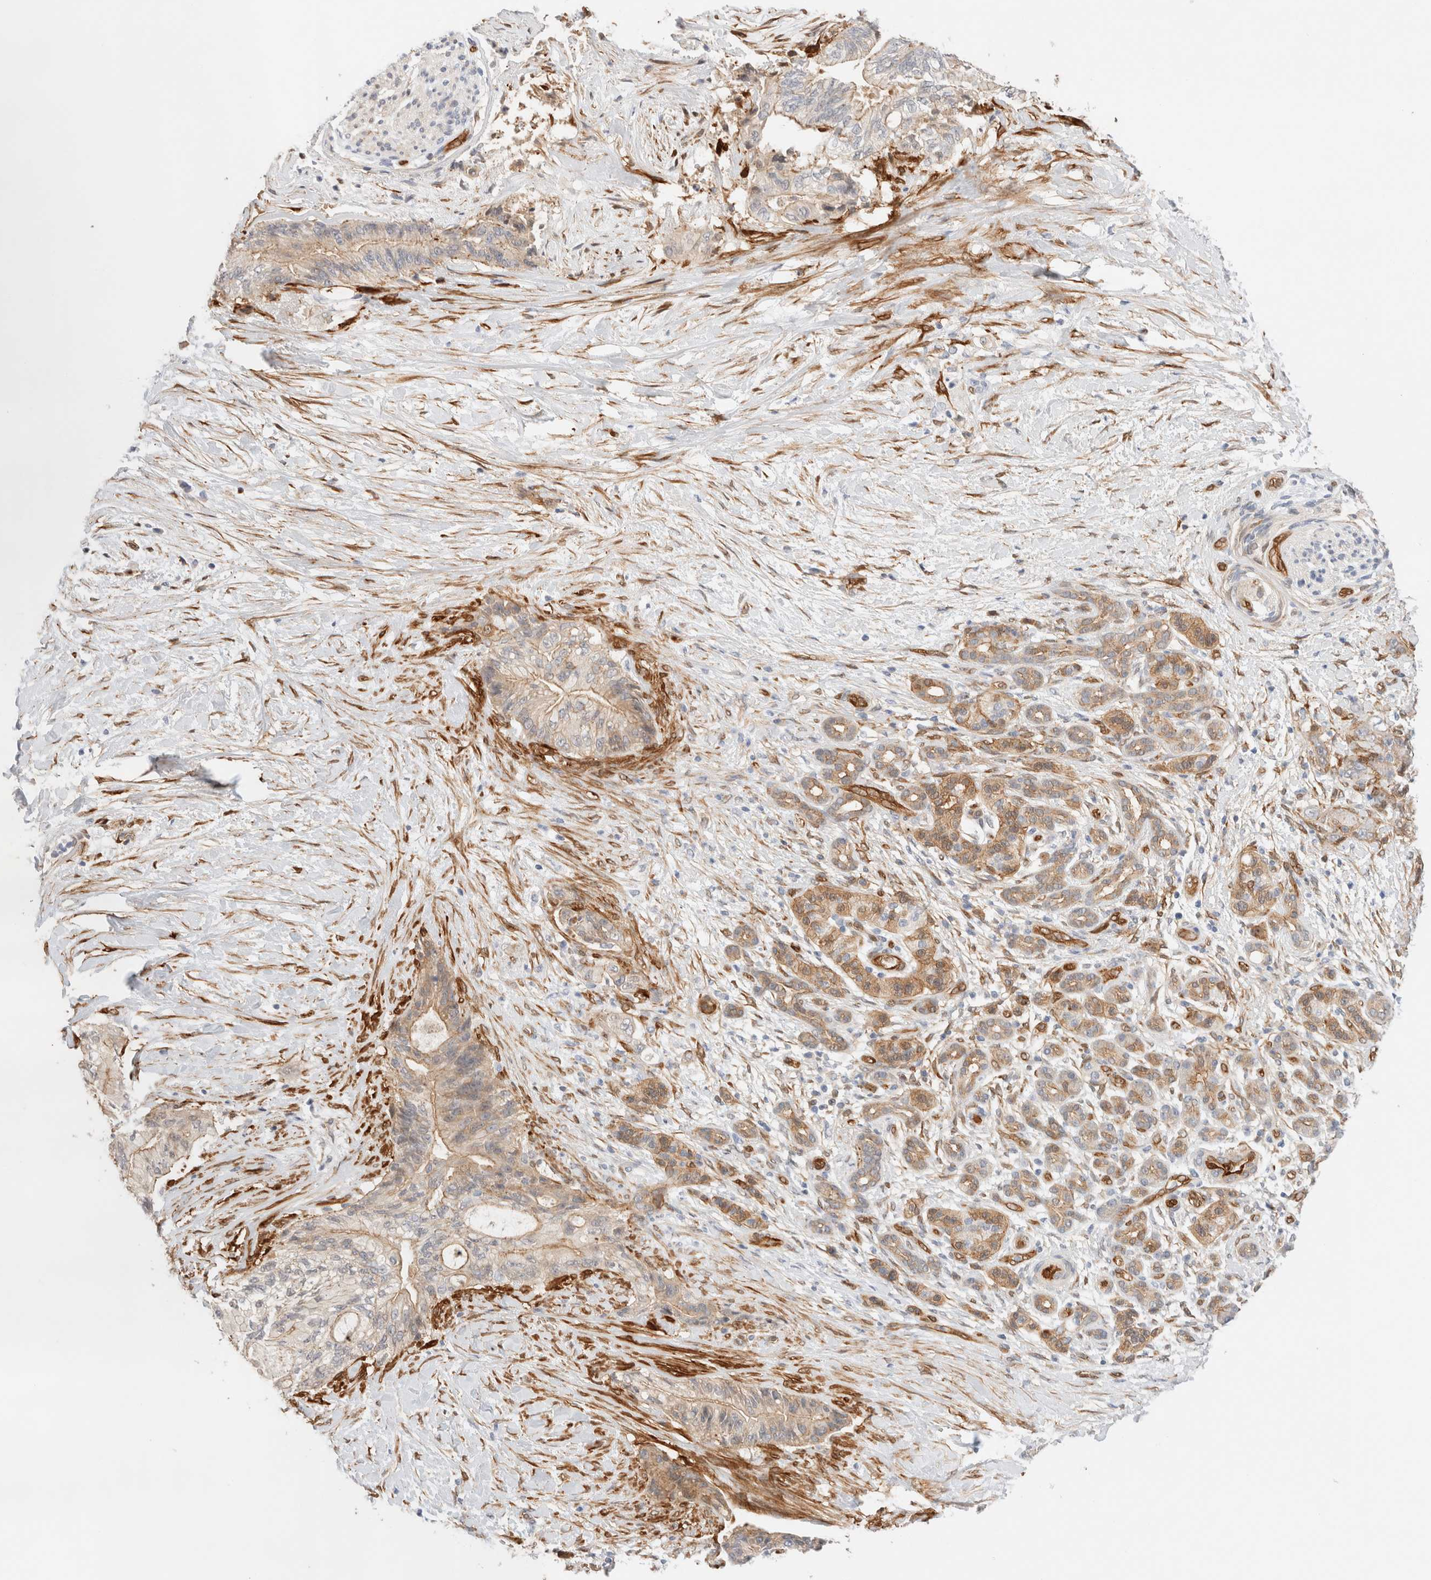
{"staining": {"intensity": "weak", "quantity": ">75%", "location": "cytoplasmic/membranous"}, "tissue": "pancreatic cancer", "cell_type": "Tumor cells", "image_type": "cancer", "snomed": [{"axis": "morphology", "description": "Adenocarcinoma, NOS"}, {"axis": "topography", "description": "Pancreas"}], "caption": "Adenocarcinoma (pancreatic) stained with DAB (3,3'-diaminobenzidine) immunohistochemistry (IHC) exhibits low levels of weak cytoplasmic/membranous expression in approximately >75% of tumor cells.", "gene": "LMCD1", "patient": {"sex": "male", "age": 59}}